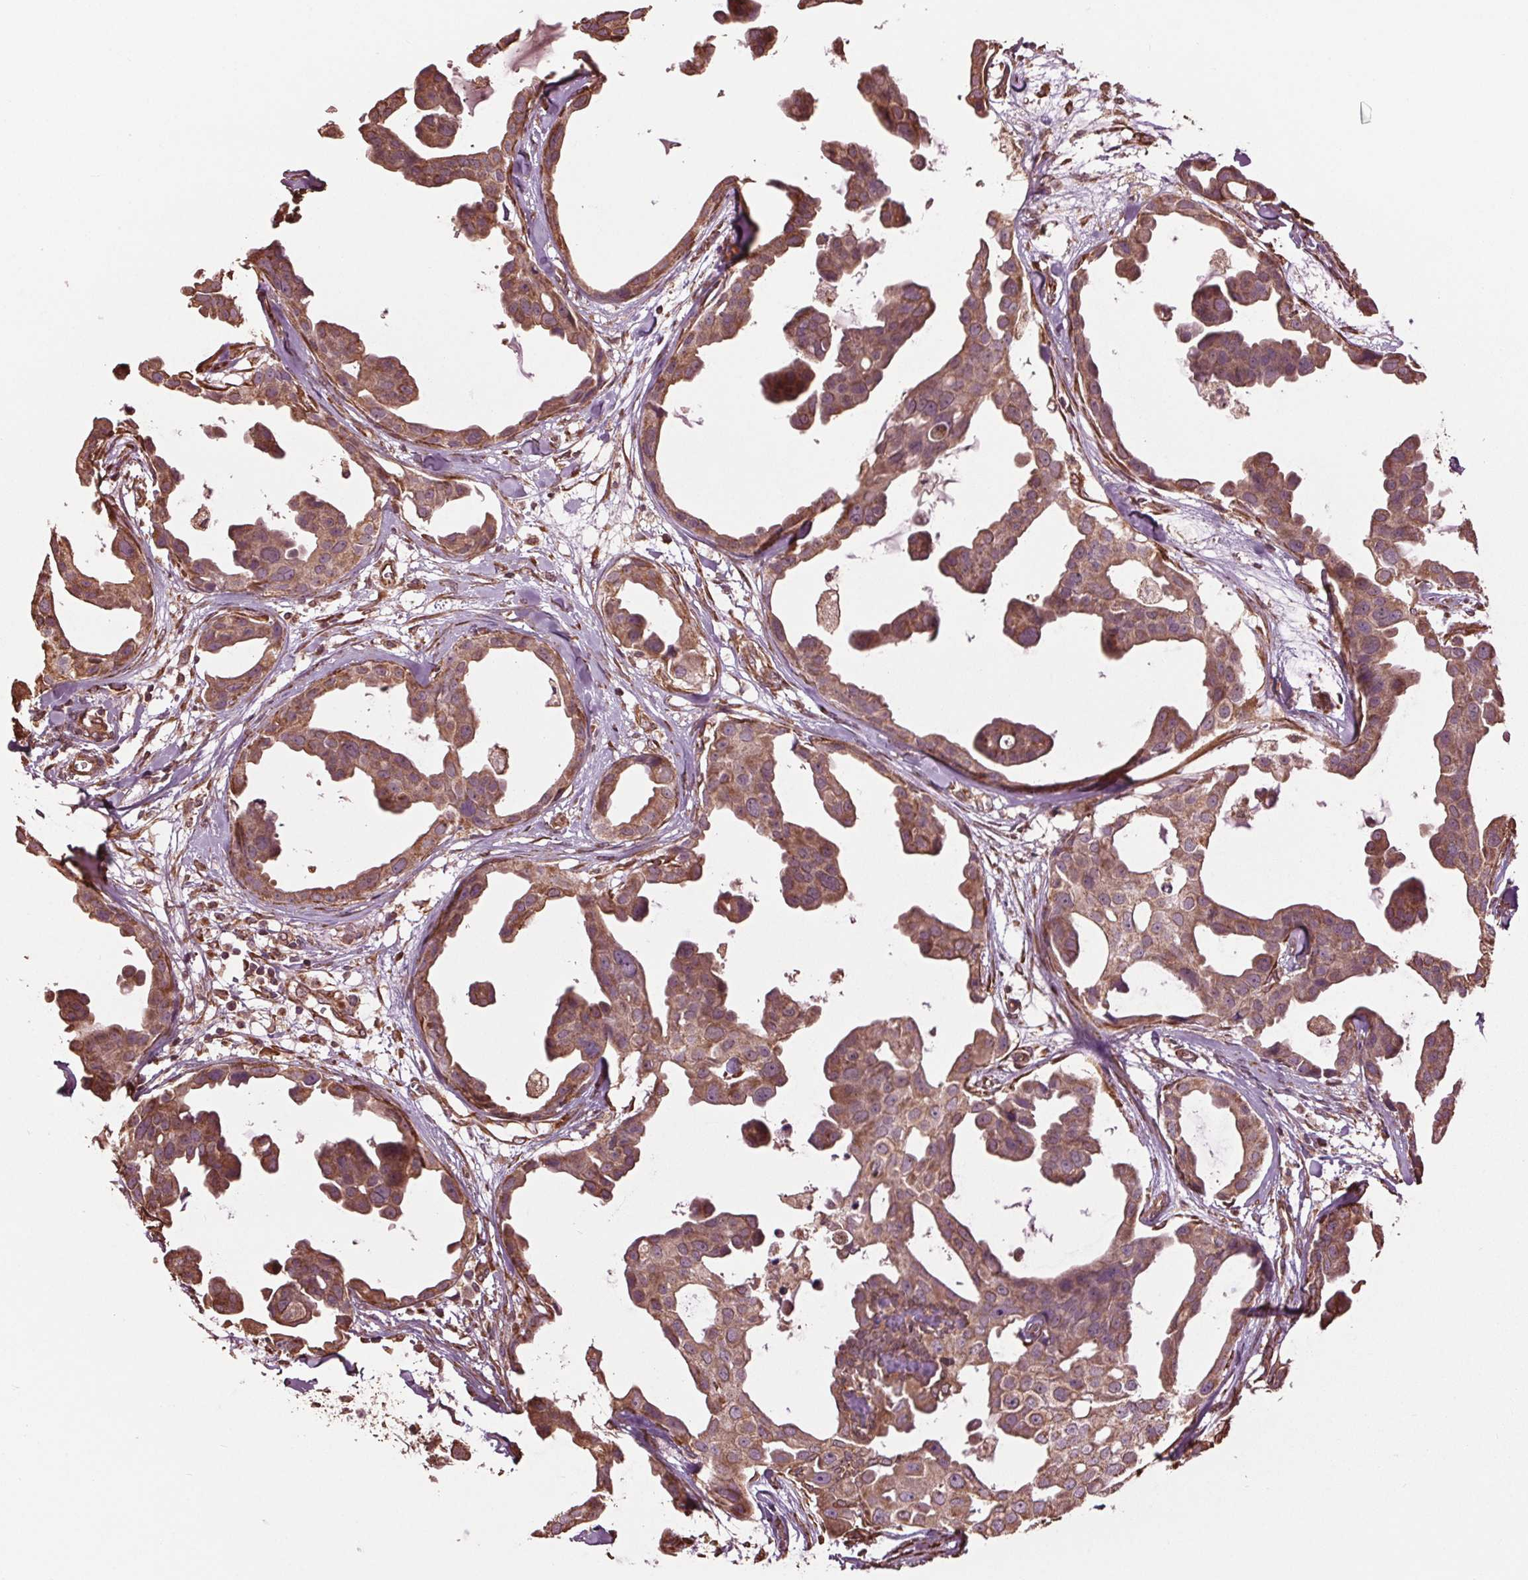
{"staining": {"intensity": "moderate", "quantity": ">75%", "location": "cytoplasmic/membranous"}, "tissue": "breast cancer", "cell_type": "Tumor cells", "image_type": "cancer", "snomed": [{"axis": "morphology", "description": "Duct carcinoma"}, {"axis": "topography", "description": "Breast"}], "caption": "Immunohistochemistry (IHC) of breast cancer (infiltrating ductal carcinoma) reveals medium levels of moderate cytoplasmic/membranous expression in about >75% of tumor cells.", "gene": "RNPEP", "patient": {"sex": "female", "age": 38}}